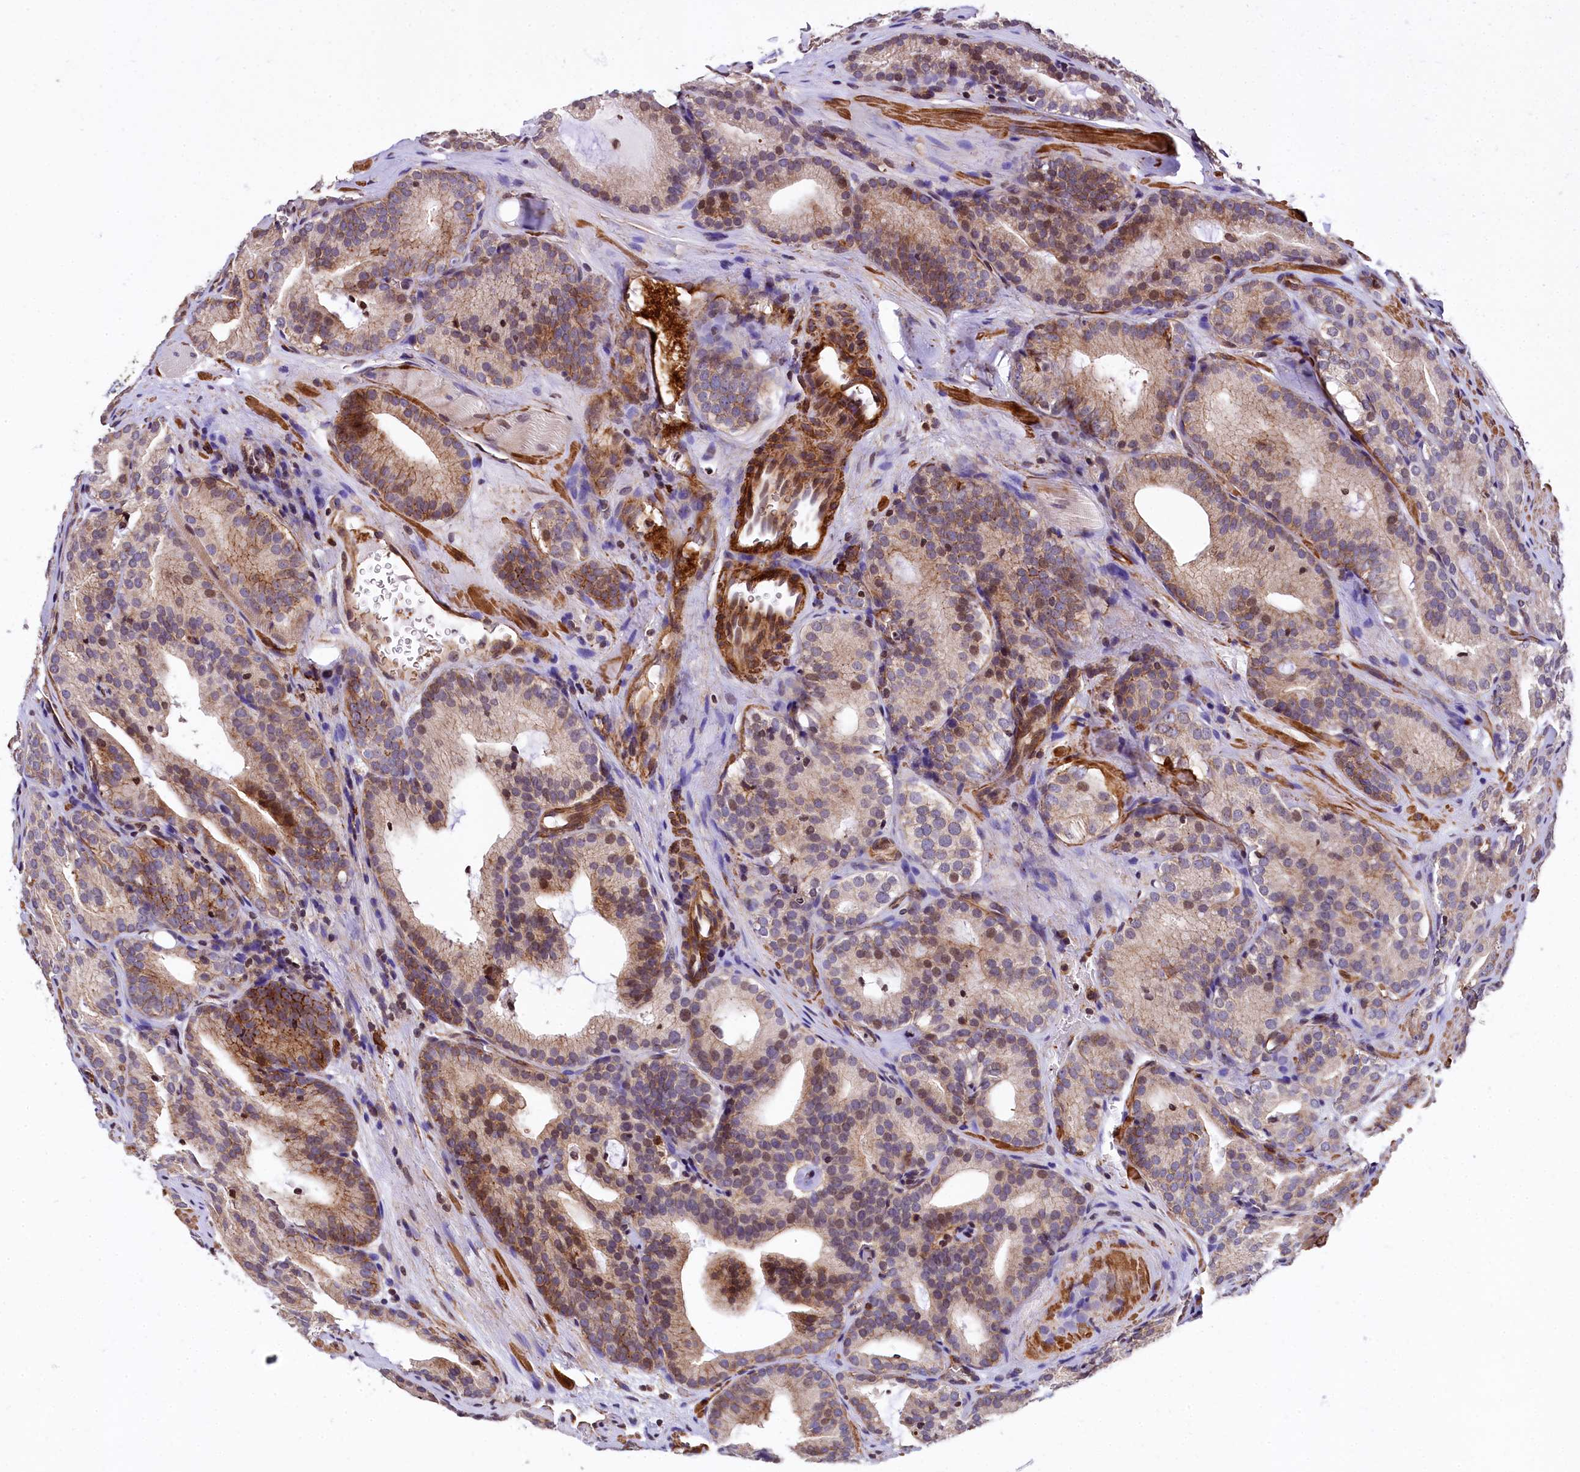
{"staining": {"intensity": "moderate", "quantity": "25%-75%", "location": "cytoplasmic/membranous,nuclear"}, "tissue": "prostate cancer", "cell_type": "Tumor cells", "image_type": "cancer", "snomed": [{"axis": "morphology", "description": "Adenocarcinoma, High grade"}, {"axis": "topography", "description": "Prostate"}], "caption": "Protein staining reveals moderate cytoplasmic/membranous and nuclear expression in approximately 25%-75% of tumor cells in high-grade adenocarcinoma (prostate).", "gene": "ZNF2", "patient": {"sex": "male", "age": 57}}